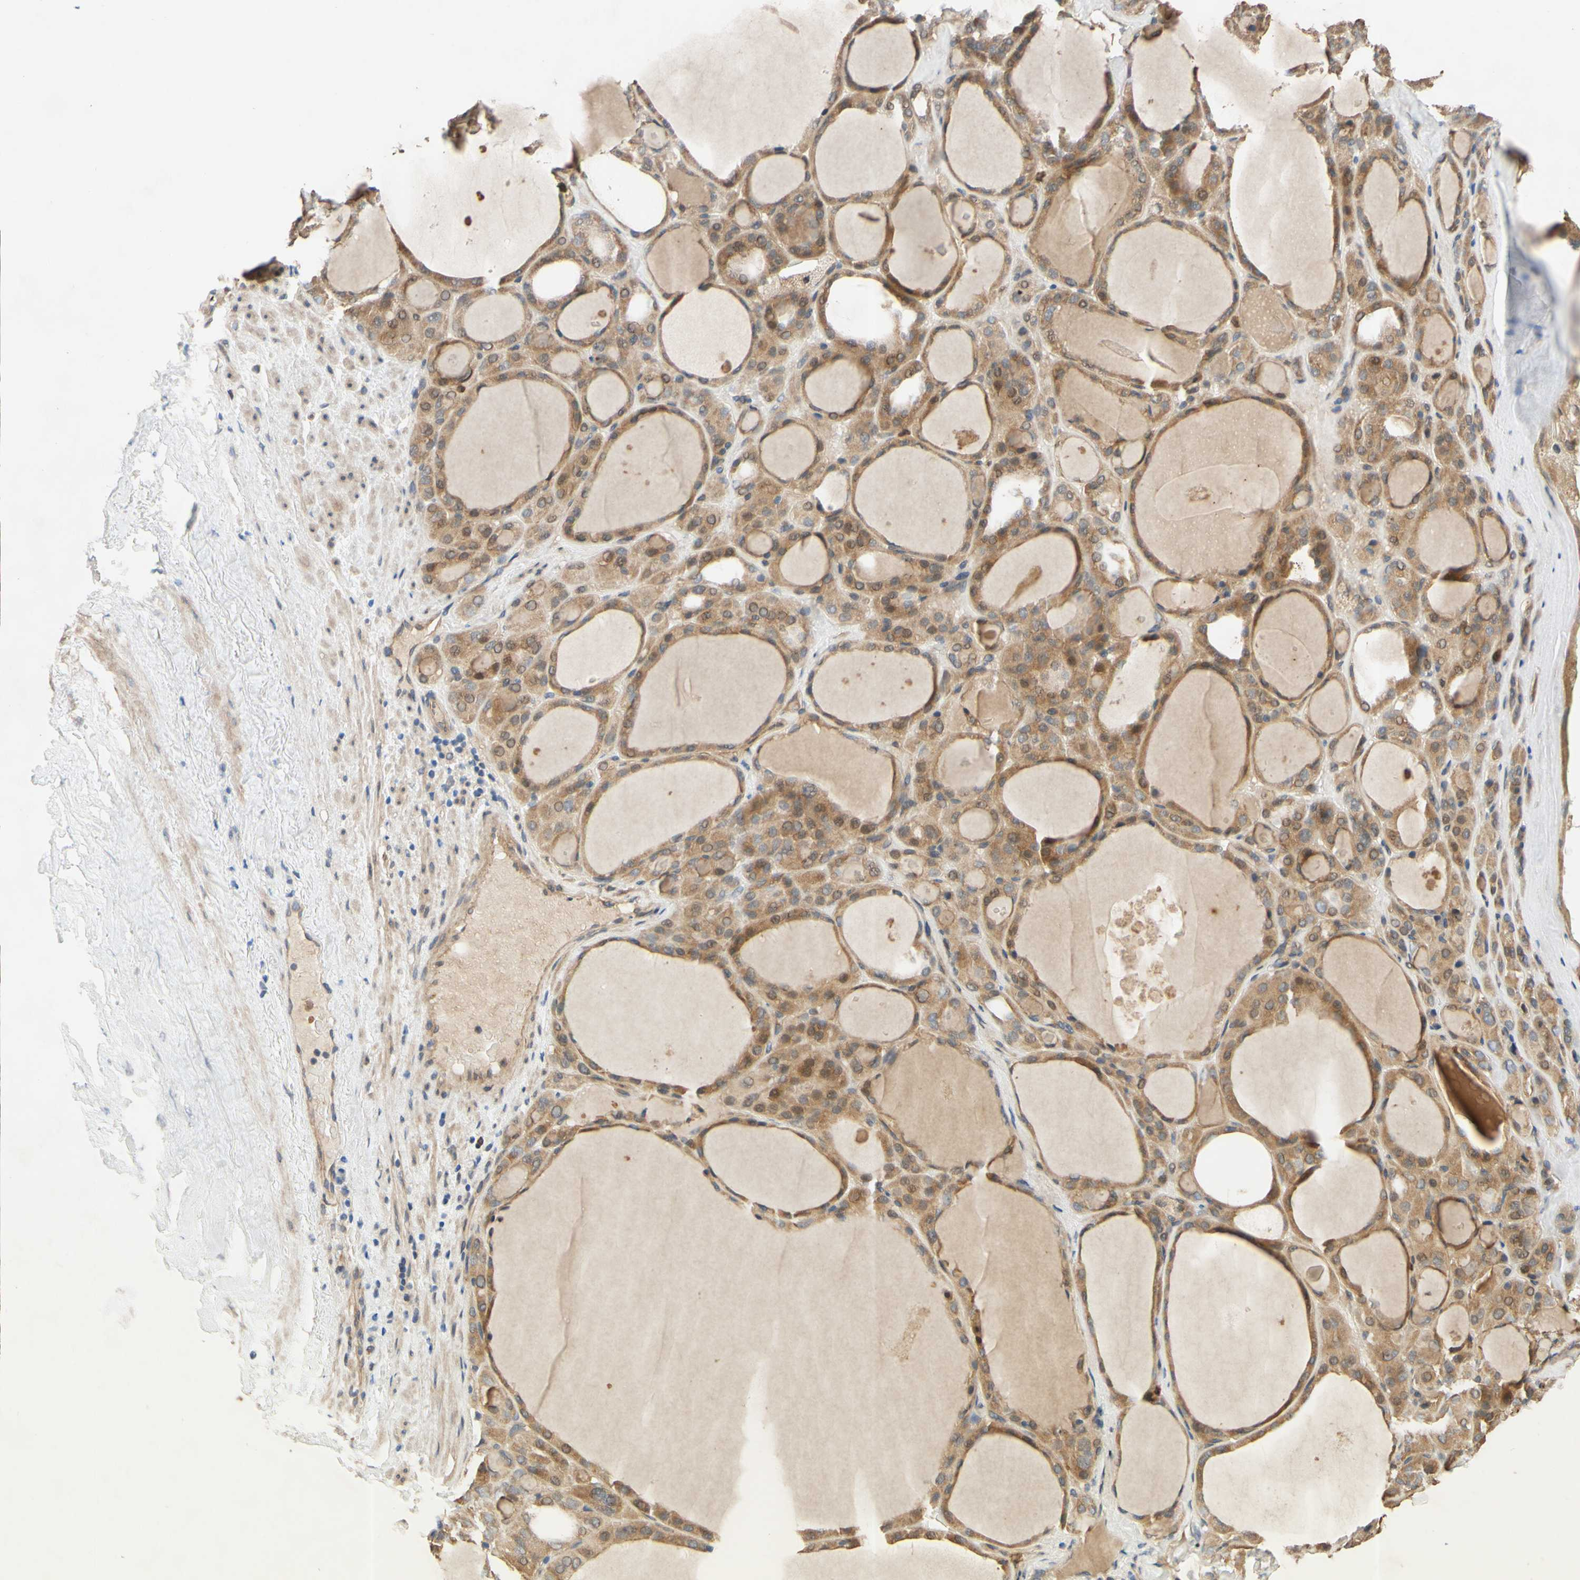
{"staining": {"intensity": "moderate", "quantity": ">75%", "location": "cytoplasmic/membranous"}, "tissue": "thyroid gland", "cell_type": "Glandular cells", "image_type": "normal", "snomed": [{"axis": "morphology", "description": "Normal tissue, NOS"}, {"axis": "morphology", "description": "Carcinoma, NOS"}, {"axis": "topography", "description": "Thyroid gland"}], "caption": "Immunohistochemistry (IHC) staining of benign thyroid gland, which reveals medium levels of moderate cytoplasmic/membranous expression in approximately >75% of glandular cells indicating moderate cytoplasmic/membranous protein positivity. The staining was performed using DAB (3,3'-diaminobenzidine) (brown) for protein detection and nuclei were counterstained in hematoxylin (blue).", "gene": "GATA1", "patient": {"sex": "female", "age": 86}}